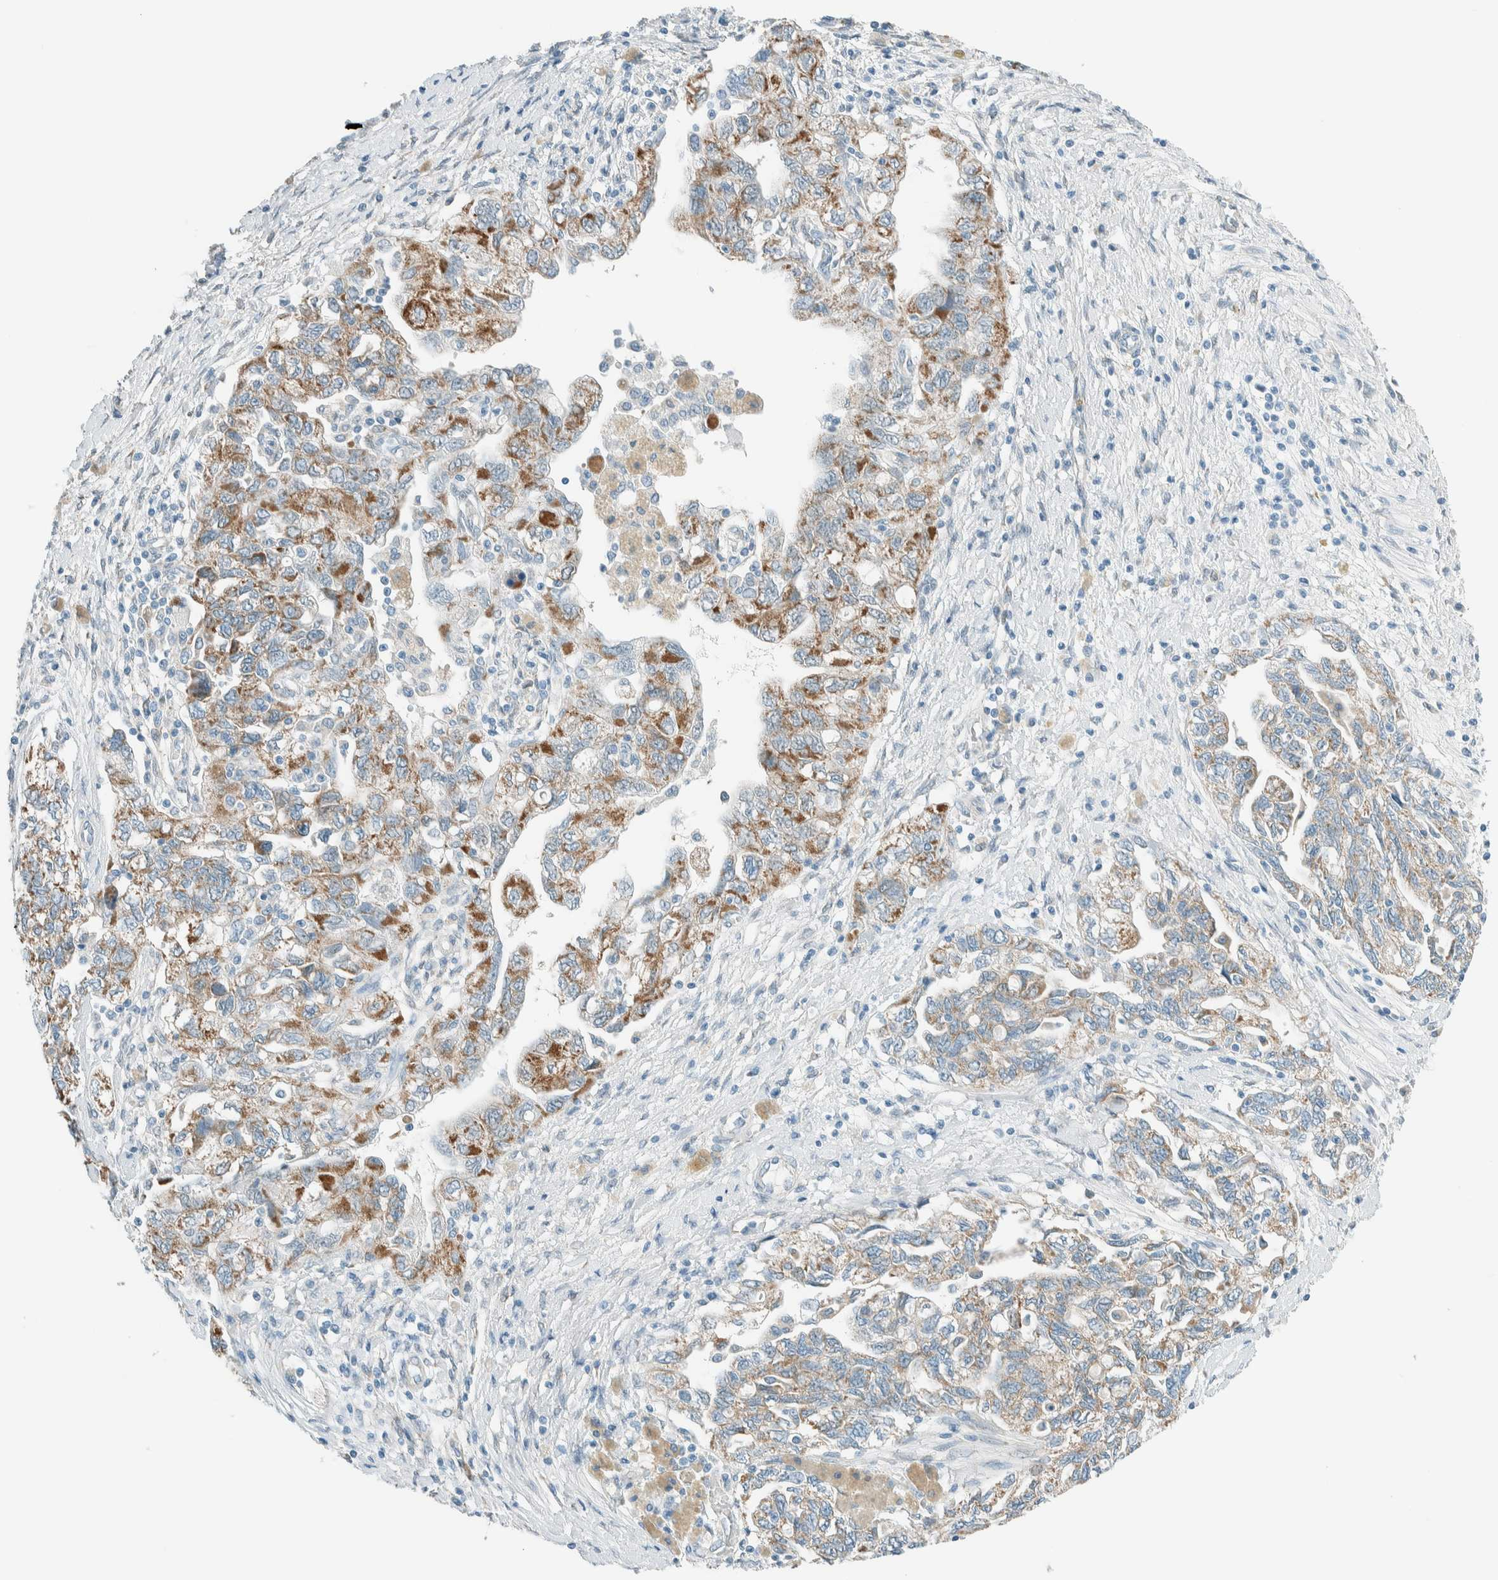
{"staining": {"intensity": "moderate", "quantity": ">75%", "location": "cytoplasmic/membranous"}, "tissue": "ovarian cancer", "cell_type": "Tumor cells", "image_type": "cancer", "snomed": [{"axis": "morphology", "description": "Carcinoma, NOS"}, {"axis": "morphology", "description": "Cystadenocarcinoma, serous, NOS"}, {"axis": "topography", "description": "Ovary"}], "caption": "This is a micrograph of immunohistochemistry staining of ovarian carcinoma, which shows moderate positivity in the cytoplasmic/membranous of tumor cells.", "gene": "ALDH7A1", "patient": {"sex": "female", "age": 69}}